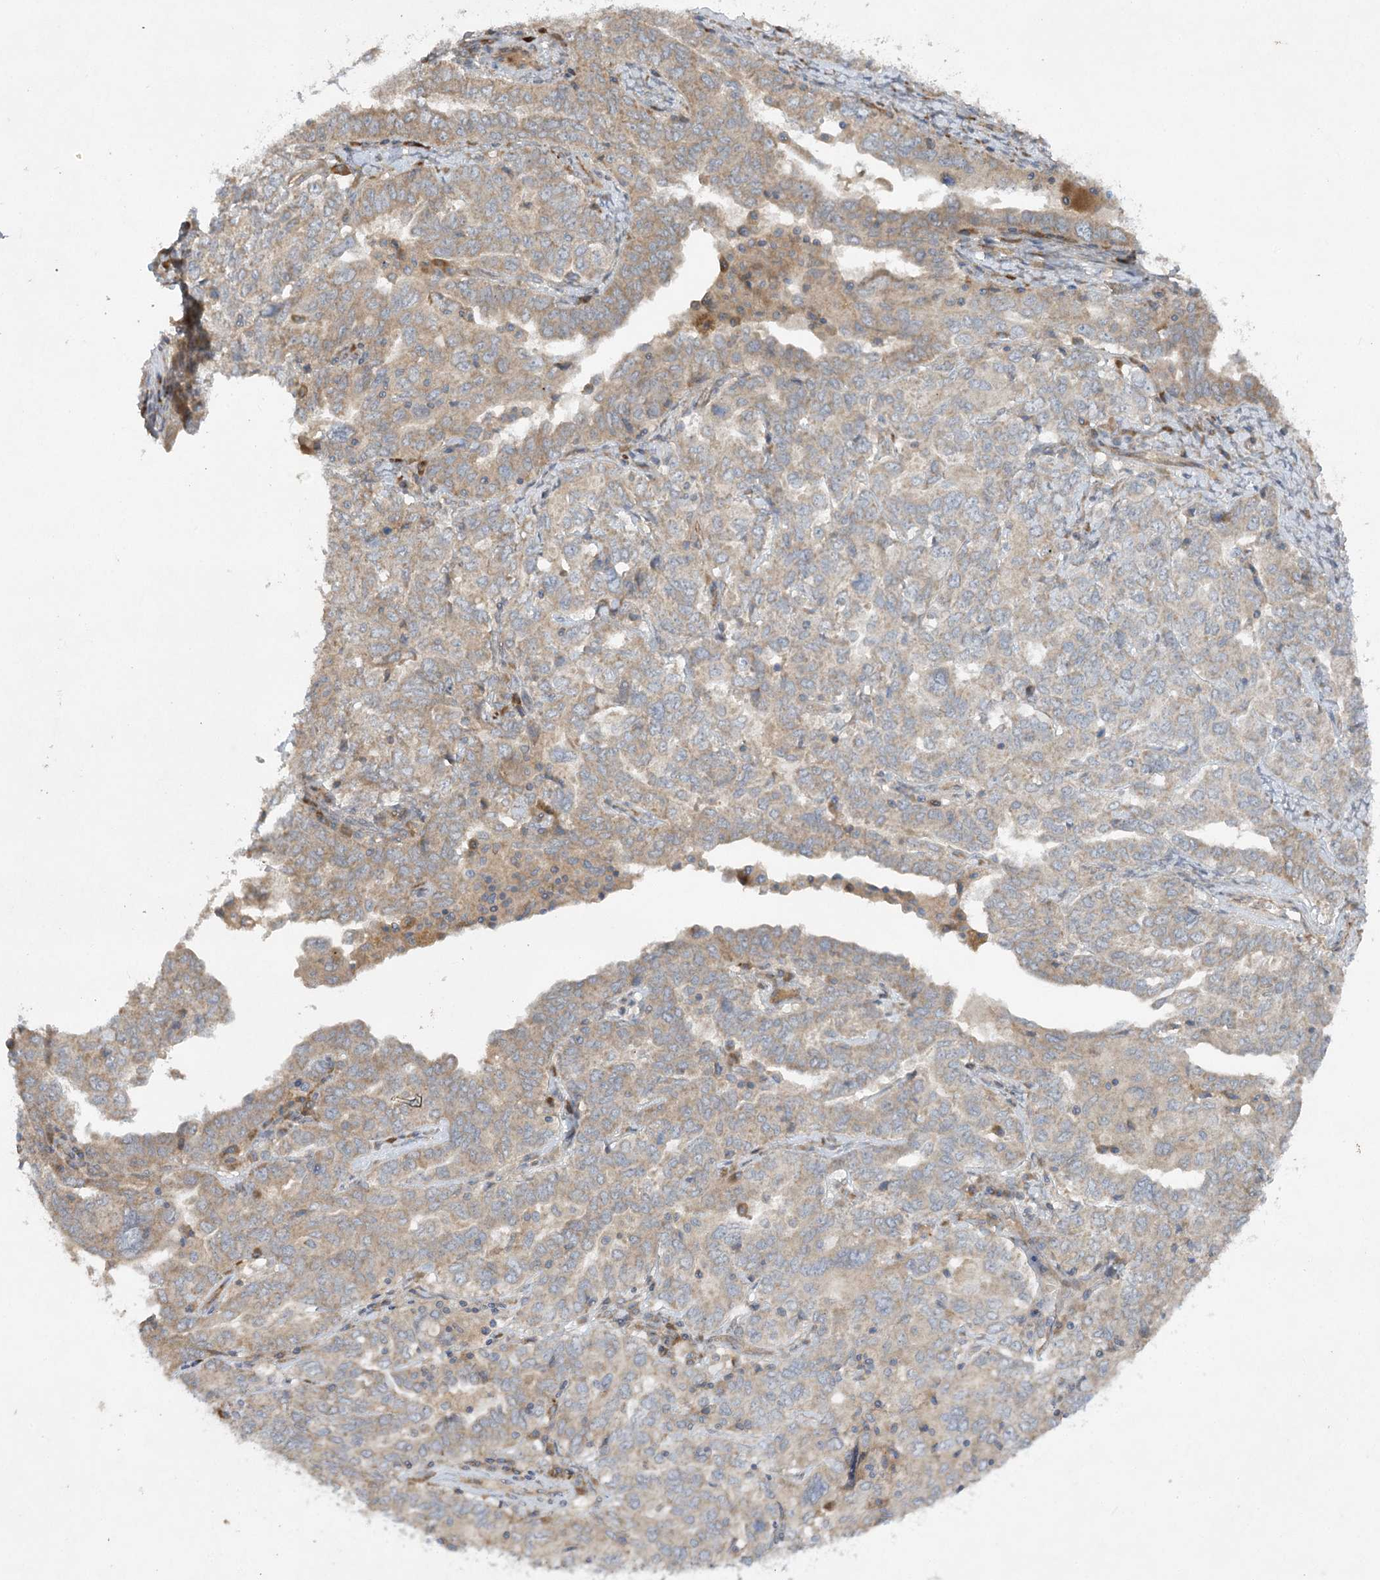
{"staining": {"intensity": "weak", "quantity": ">75%", "location": "cytoplasmic/membranous"}, "tissue": "ovarian cancer", "cell_type": "Tumor cells", "image_type": "cancer", "snomed": [{"axis": "morphology", "description": "Carcinoma, endometroid"}, {"axis": "topography", "description": "Ovary"}], "caption": "Ovarian cancer stained with DAB immunohistochemistry reveals low levels of weak cytoplasmic/membranous expression in about >75% of tumor cells.", "gene": "TRAF3IP1", "patient": {"sex": "female", "age": 62}}